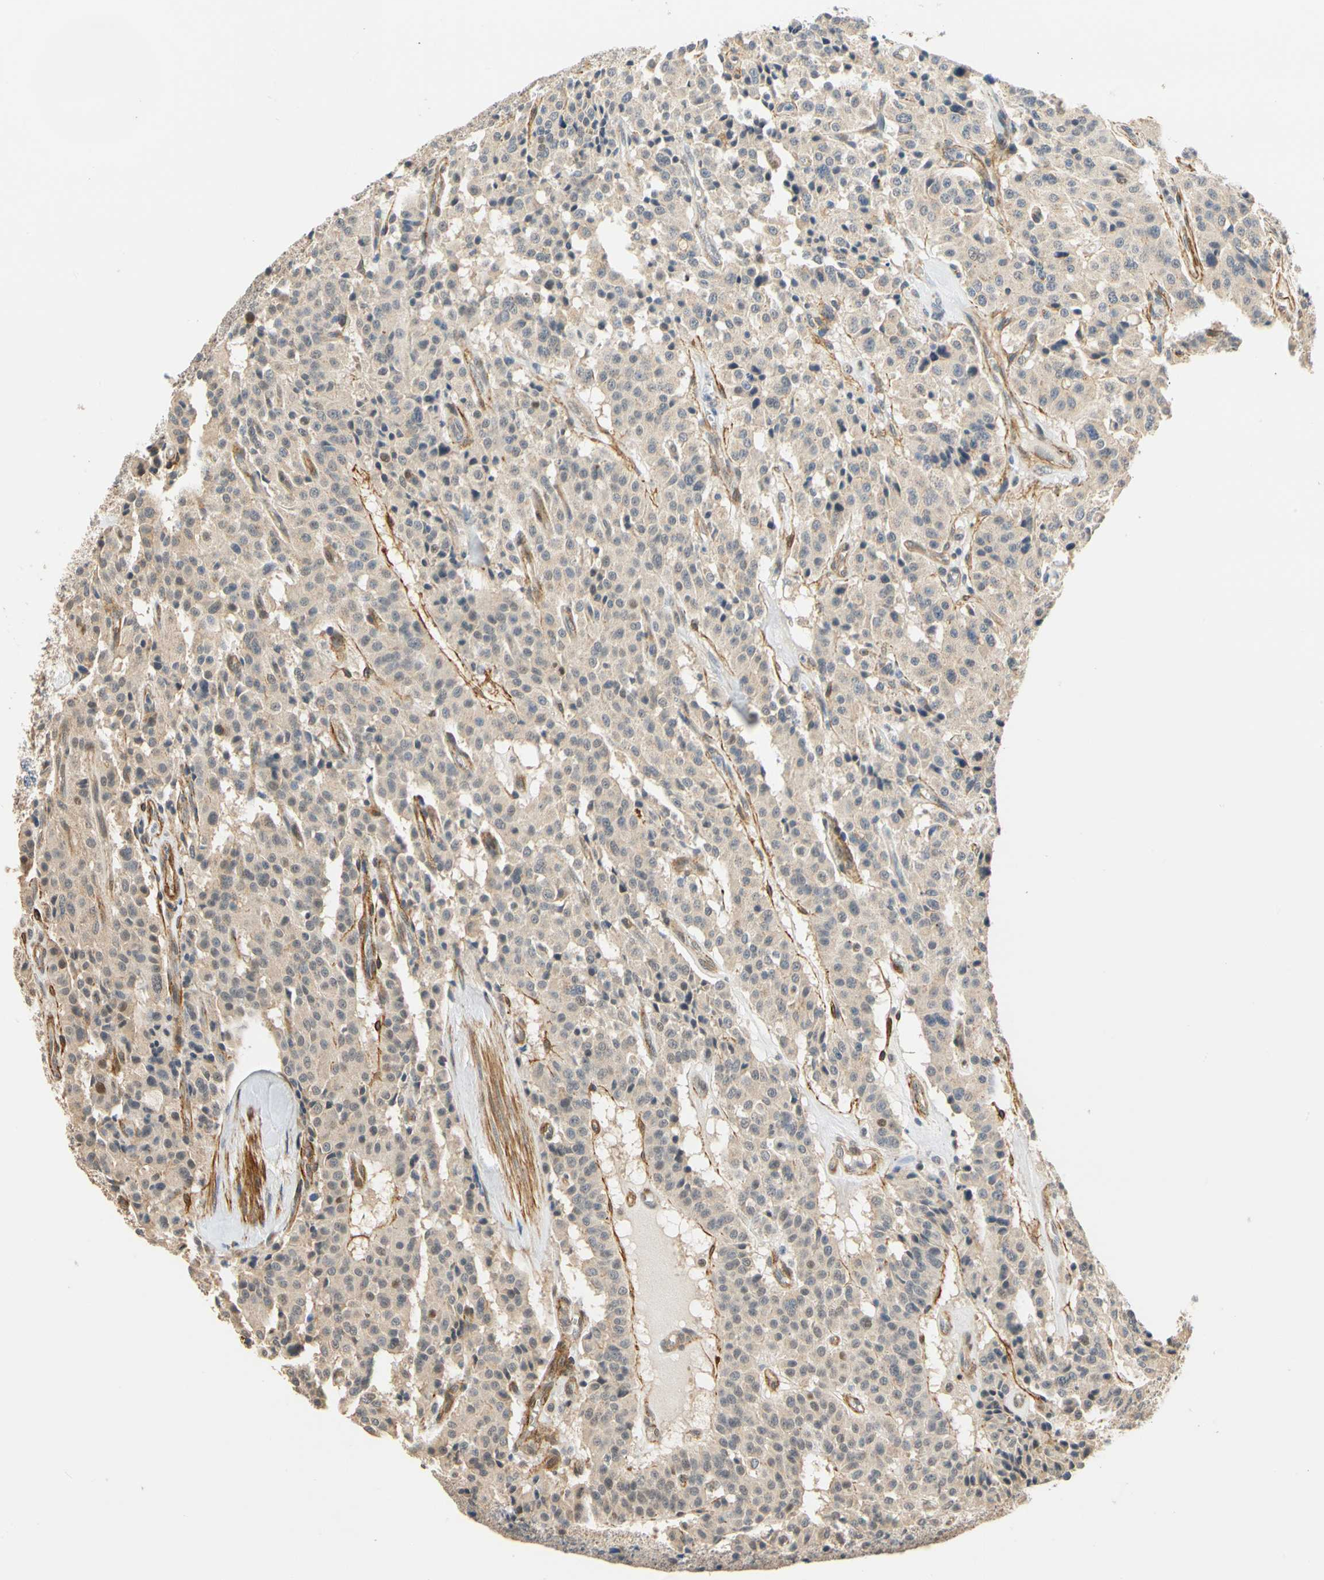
{"staining": {"intensity": "moderate", "quantity": "<25%", "location": "nuclear"}, "tissue": "carcinoid", "cell_type": "Tumor cells", "image_type": "cancer", "snomed": [{"axis": "morphology", "description": "Carcinoid, malignant, NOS"}, {"axis": "topography", "description": "Lung"}], "caption": "Immunohistochemistry staining of malignant carcinoid, which displays low levels of moderate nuclear positivity in approximately <25% of tumor cells indicating moderate nuclear protein staining. The staining was performed using DAB (brown) for protein detection and nuclei were counterstained in hematoxylin (blue).", "gene": "QSER1", "patient": {"sex": "male", "age": 30}}